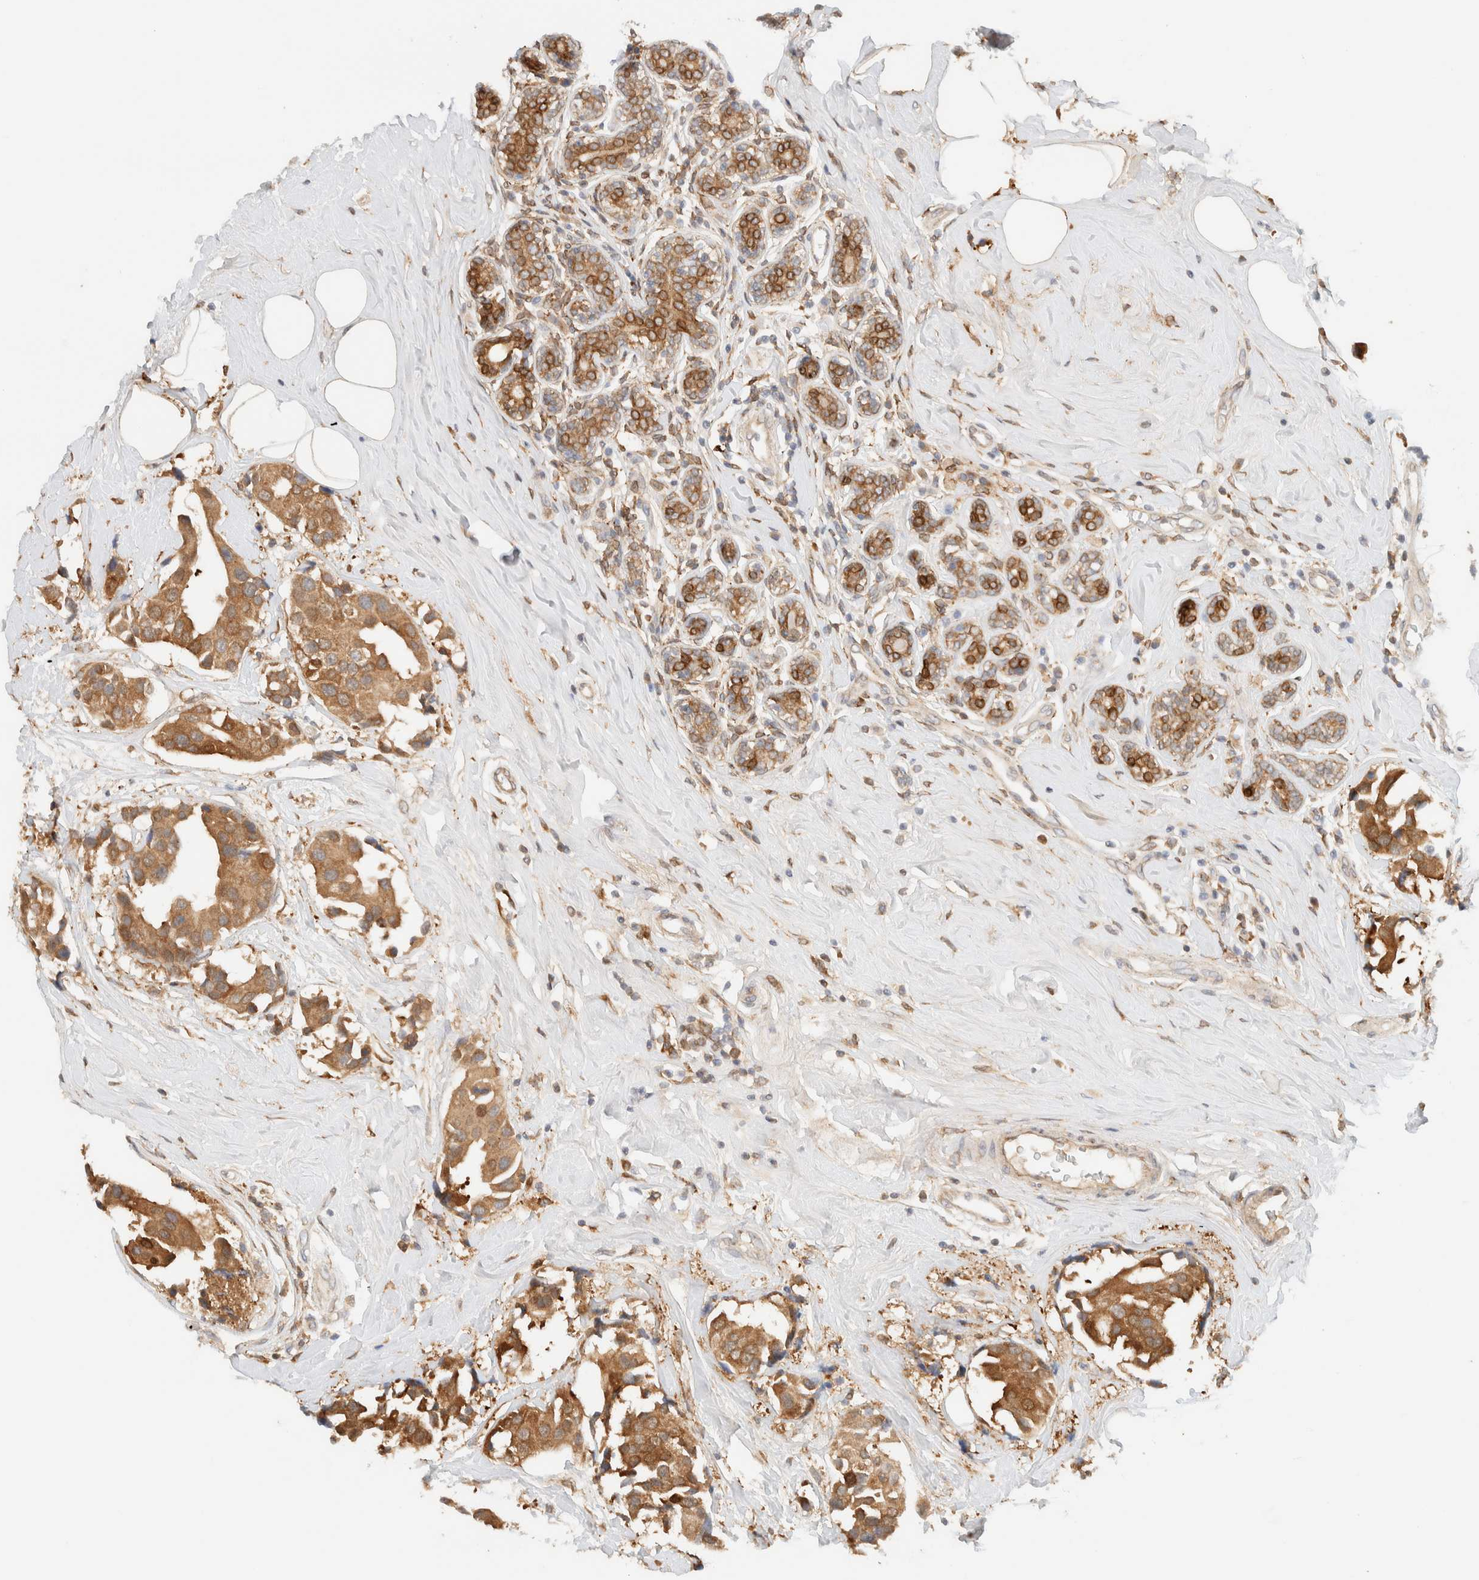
{"staining": {"intensity": "moderate", "quantity": ">75%", "location": "cytoplasmic/membranous"}, "tissue": "breast cancer", "cell_type": "Tumor cells", "image_type": "cancer", "snomed": [{"axis": "morphology", "description": "Normal tissue, NOS"}, {"axis": "morphology", "description": "Duct carcinoma"}, {"axis": "topography", "description": "Breast"}], "caption": "DAB immunohistochemical staining of breast cancer (invasive ductal carcinoma) demonstrates moderate cytoplasmic/membranous protein expression in about >75% of tumor cells.", "gene": "NT5C", "patient": {"sex": "female", "age": 39}}